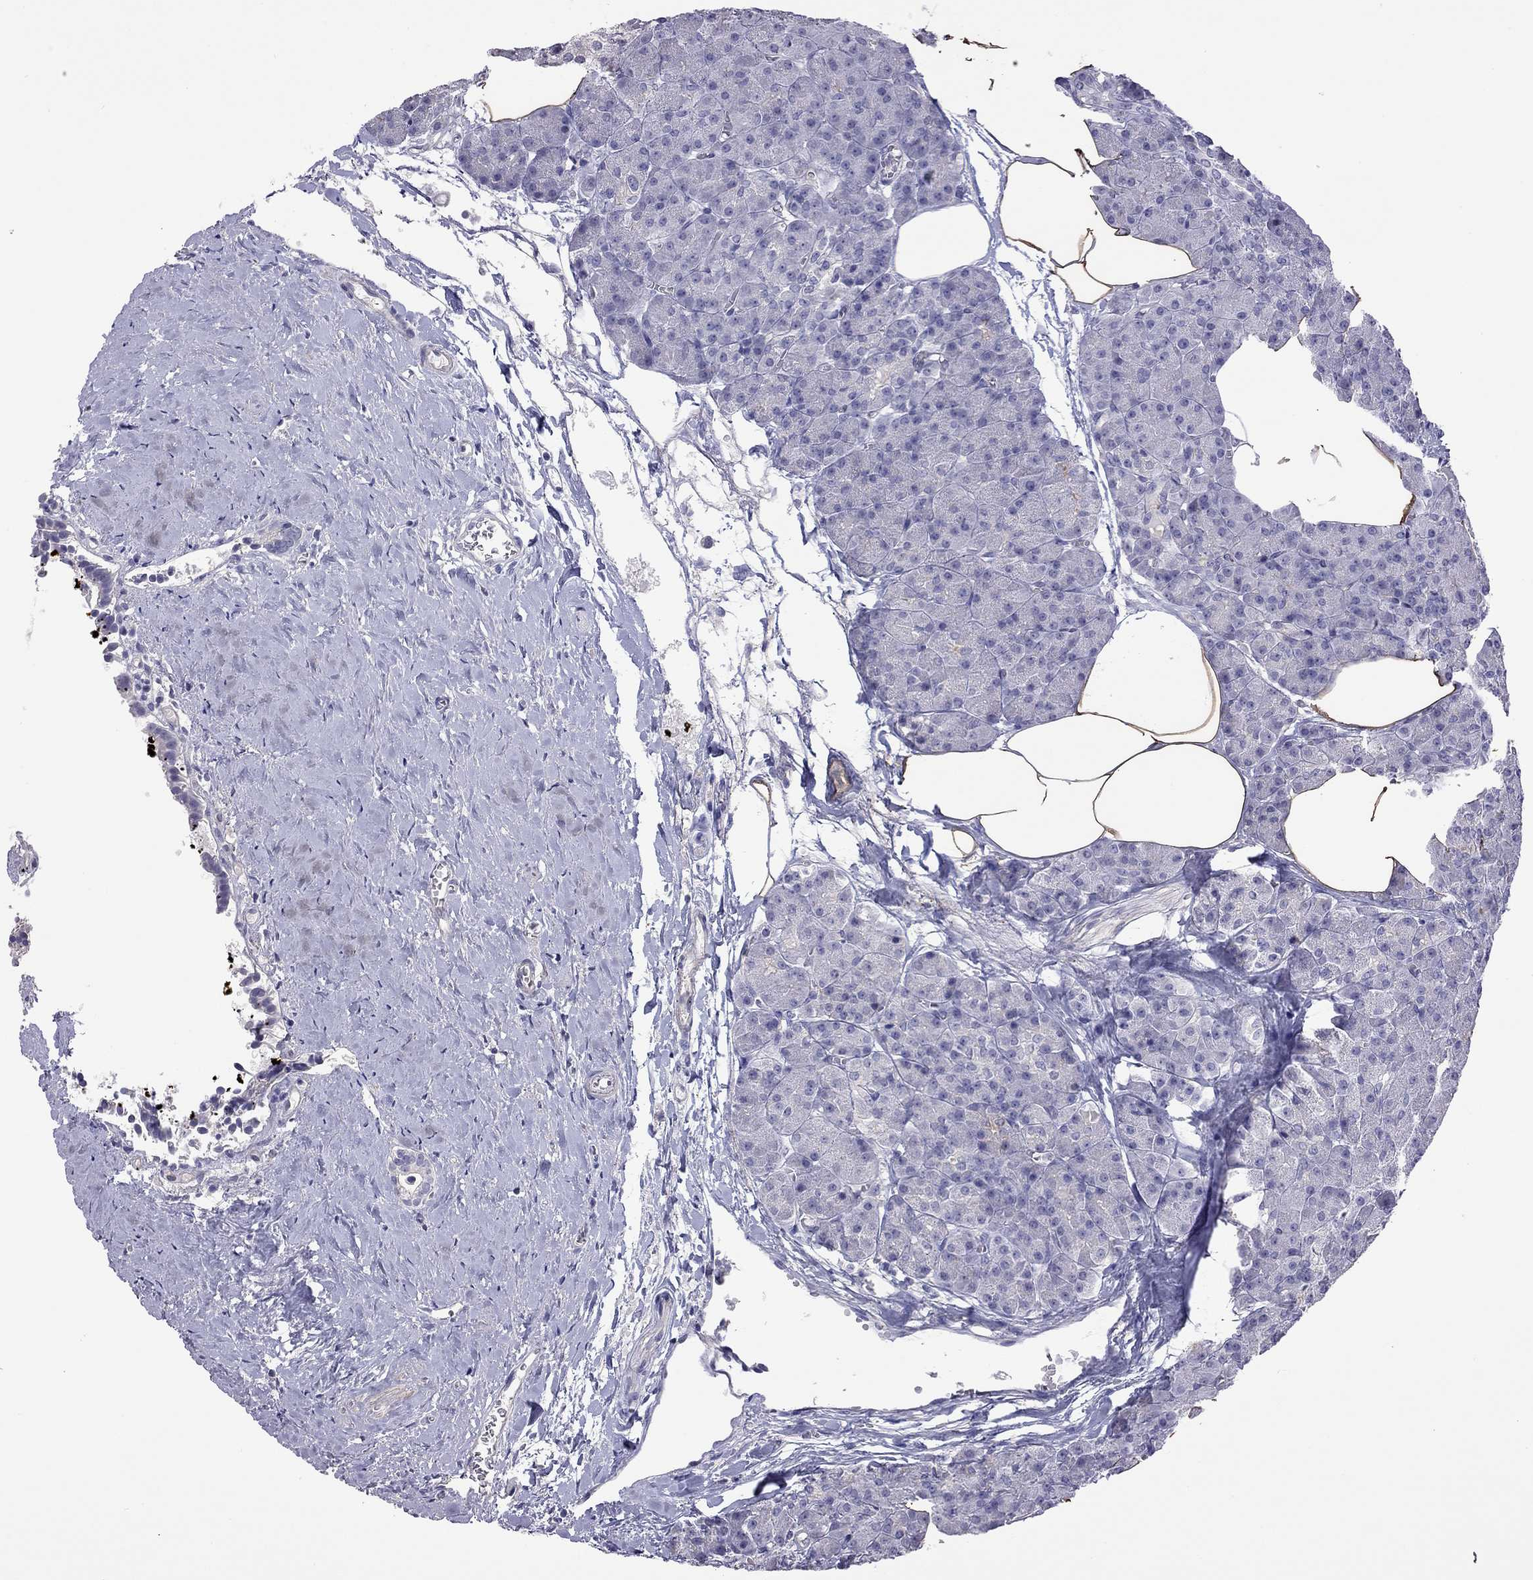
{"staining": {"intensity": "negative", "quantity": "none", "location": "none"}, "tissue": "pancreas", "cell_type": "Exocrine glandular cells", "image_type": "normal", "snomed": [{"axis": "morphology", "description": "Normal tissue, NOS"}, {"axis": "topography", "description": "Pancreas"}], "caption": "DAB (3,3'-diaminobenzidine) immunohistochemical staining of benign pancreas displays no significant staining in exocrine glandular cells. (Immunohistochemistry (ihc), brightfield microscopy, high magnification).", "gene": "FEZ1", "patient": {"sex": "female", "age": 45}}